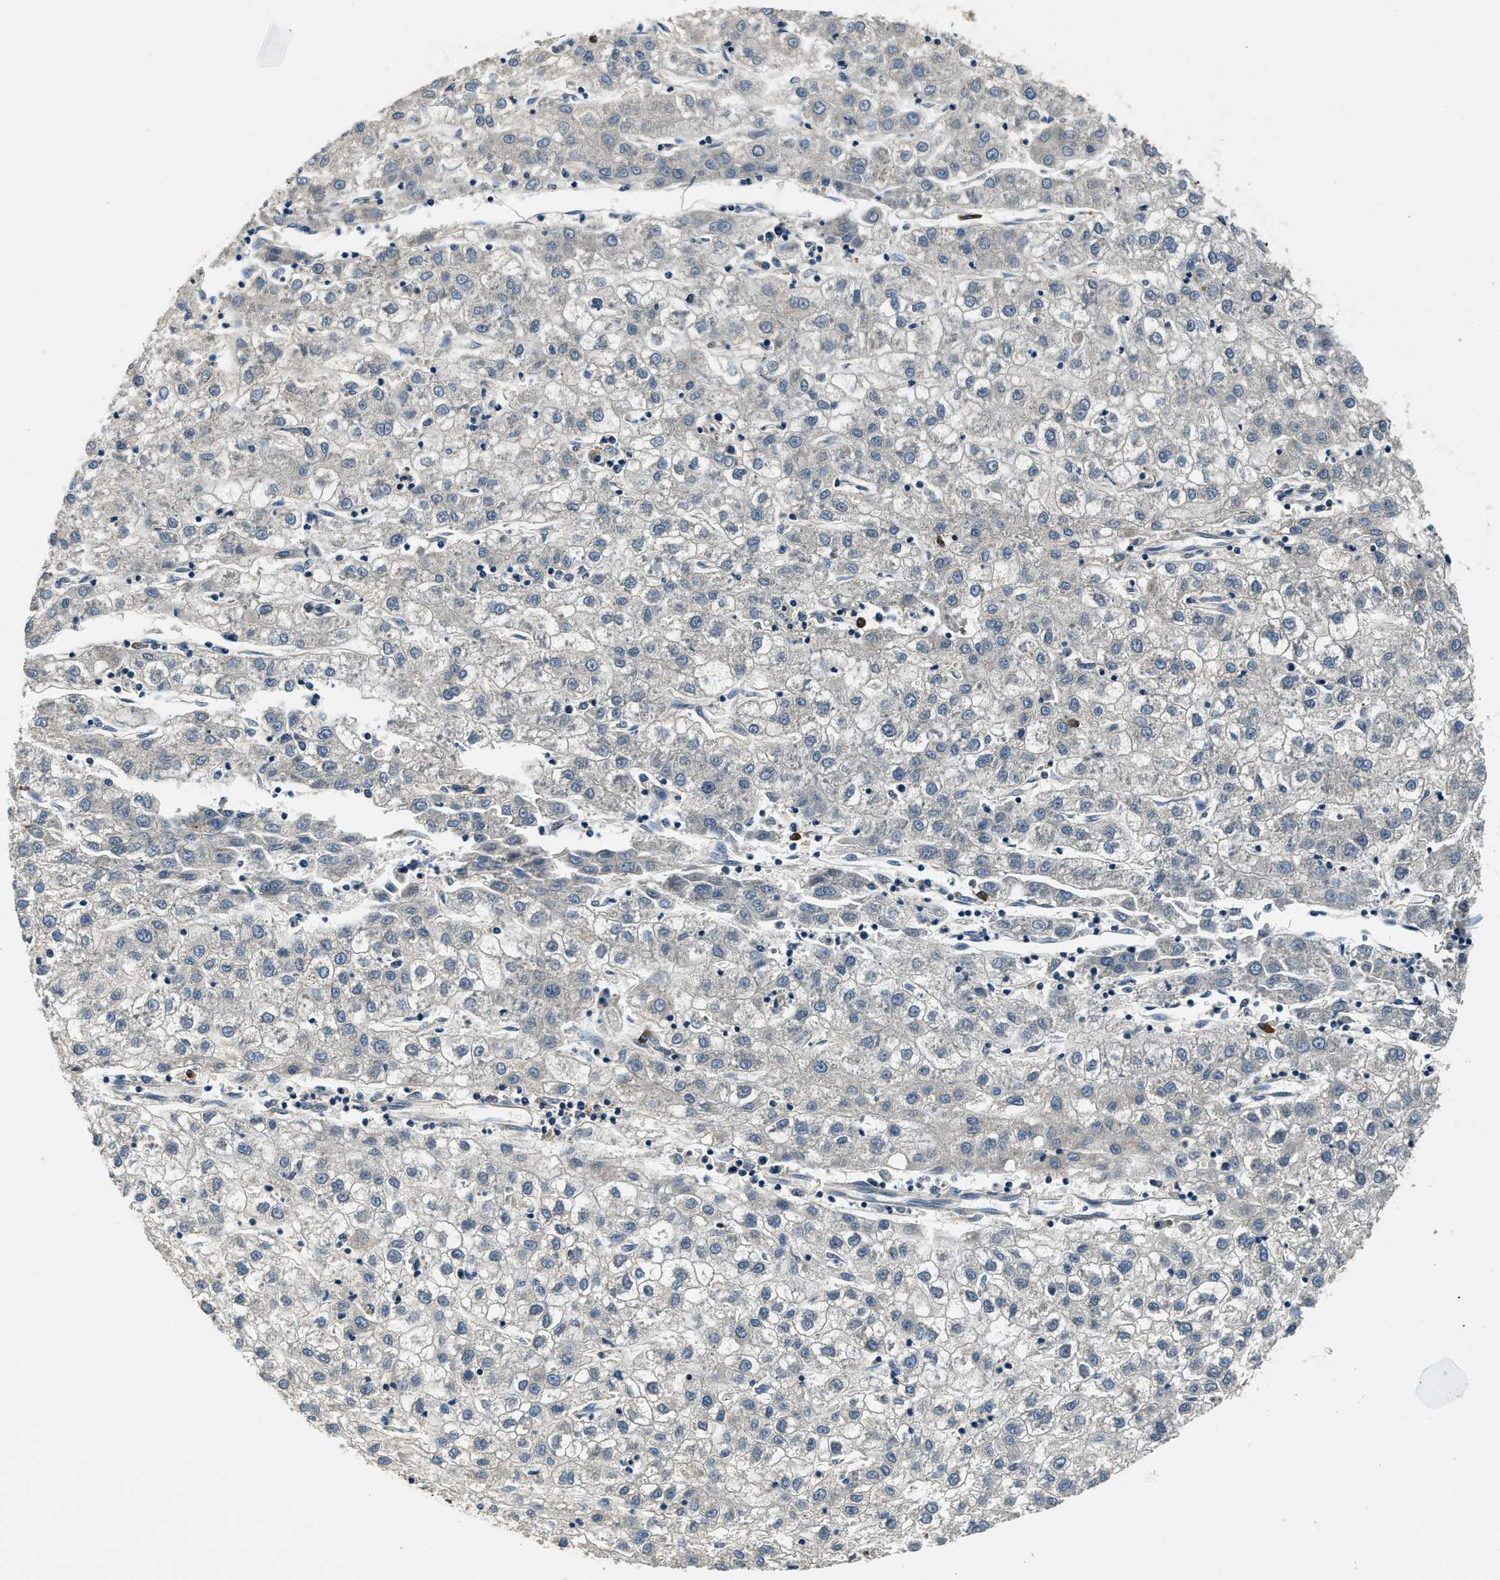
{"staining": {"intensity": "negative", "quantity": "none", "location": "none"}, "tissue": "liver cancer", "cell_type": "Tumor cells", "image_type": "cancer", "snomed": [{"axis": "morphology", "description": "Carcinoma, Hepatocellular, NOS"}, {"axis": "topography", "description": "Liver"}], "caption": "Tumor cells are negative for brown protein staining in liver cancer.", "gene": "RESF1", "patient": {"sex": "male", "age": 72}}